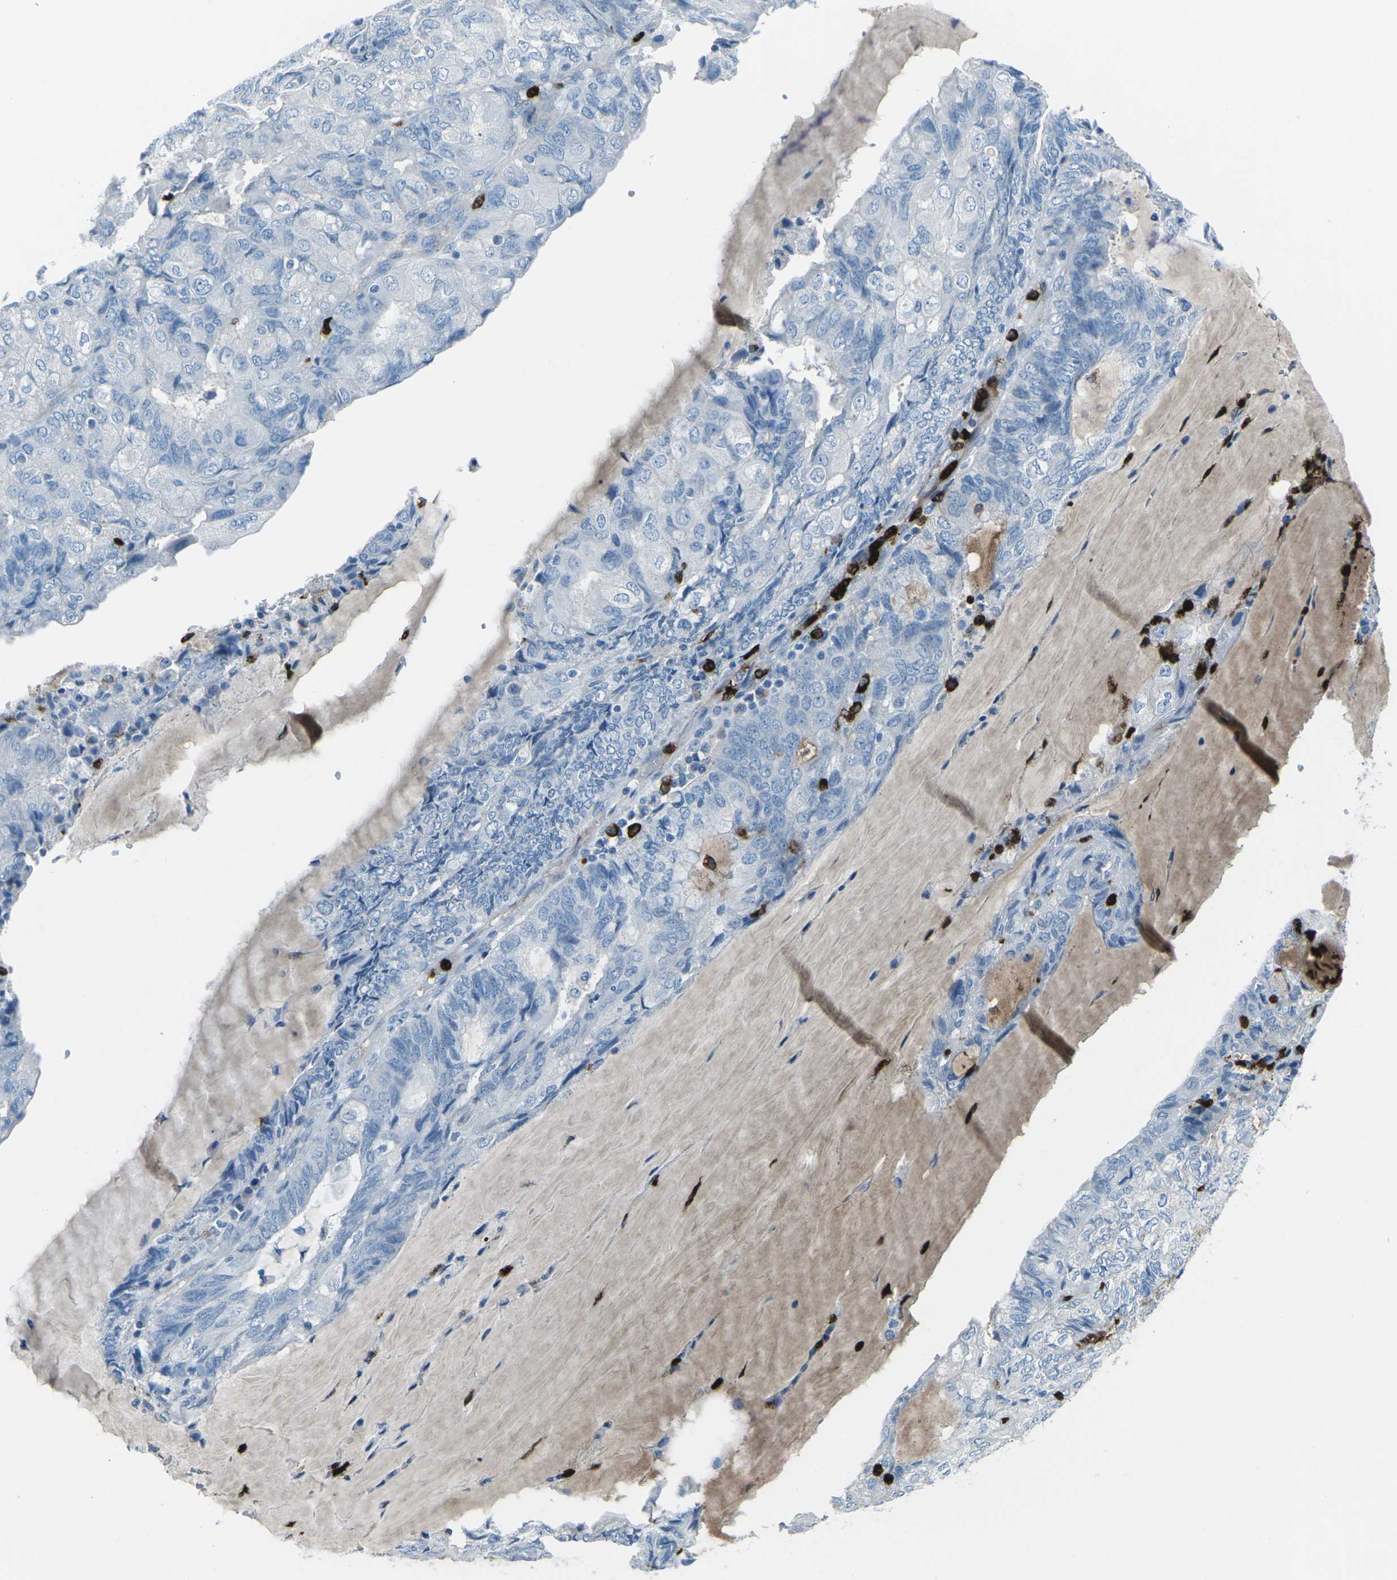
{"staining": {"intensity": "negative", "quantity": "none", "location": "none"}, "tissue": "endometrial cancer", "cell_type": "Tumor cells", "image_type": "cancer", "snomed": [{"axis": "morphology", "description": "Adenocarcinoma, NOS"}, {"axis": "topography", "description": "Endometrium"}], "caption": "Protein analysis of endometrial cancer (adenocarcinoma) shows no significant expression in tumor cells. The staining is performed using DAB (3,3'-diaminobenzidine) brown chromogen with nuclei counter-stained in using hematoxylin.", "gene": "FCN1", "patient": {"sex": "female", "age": 81}}